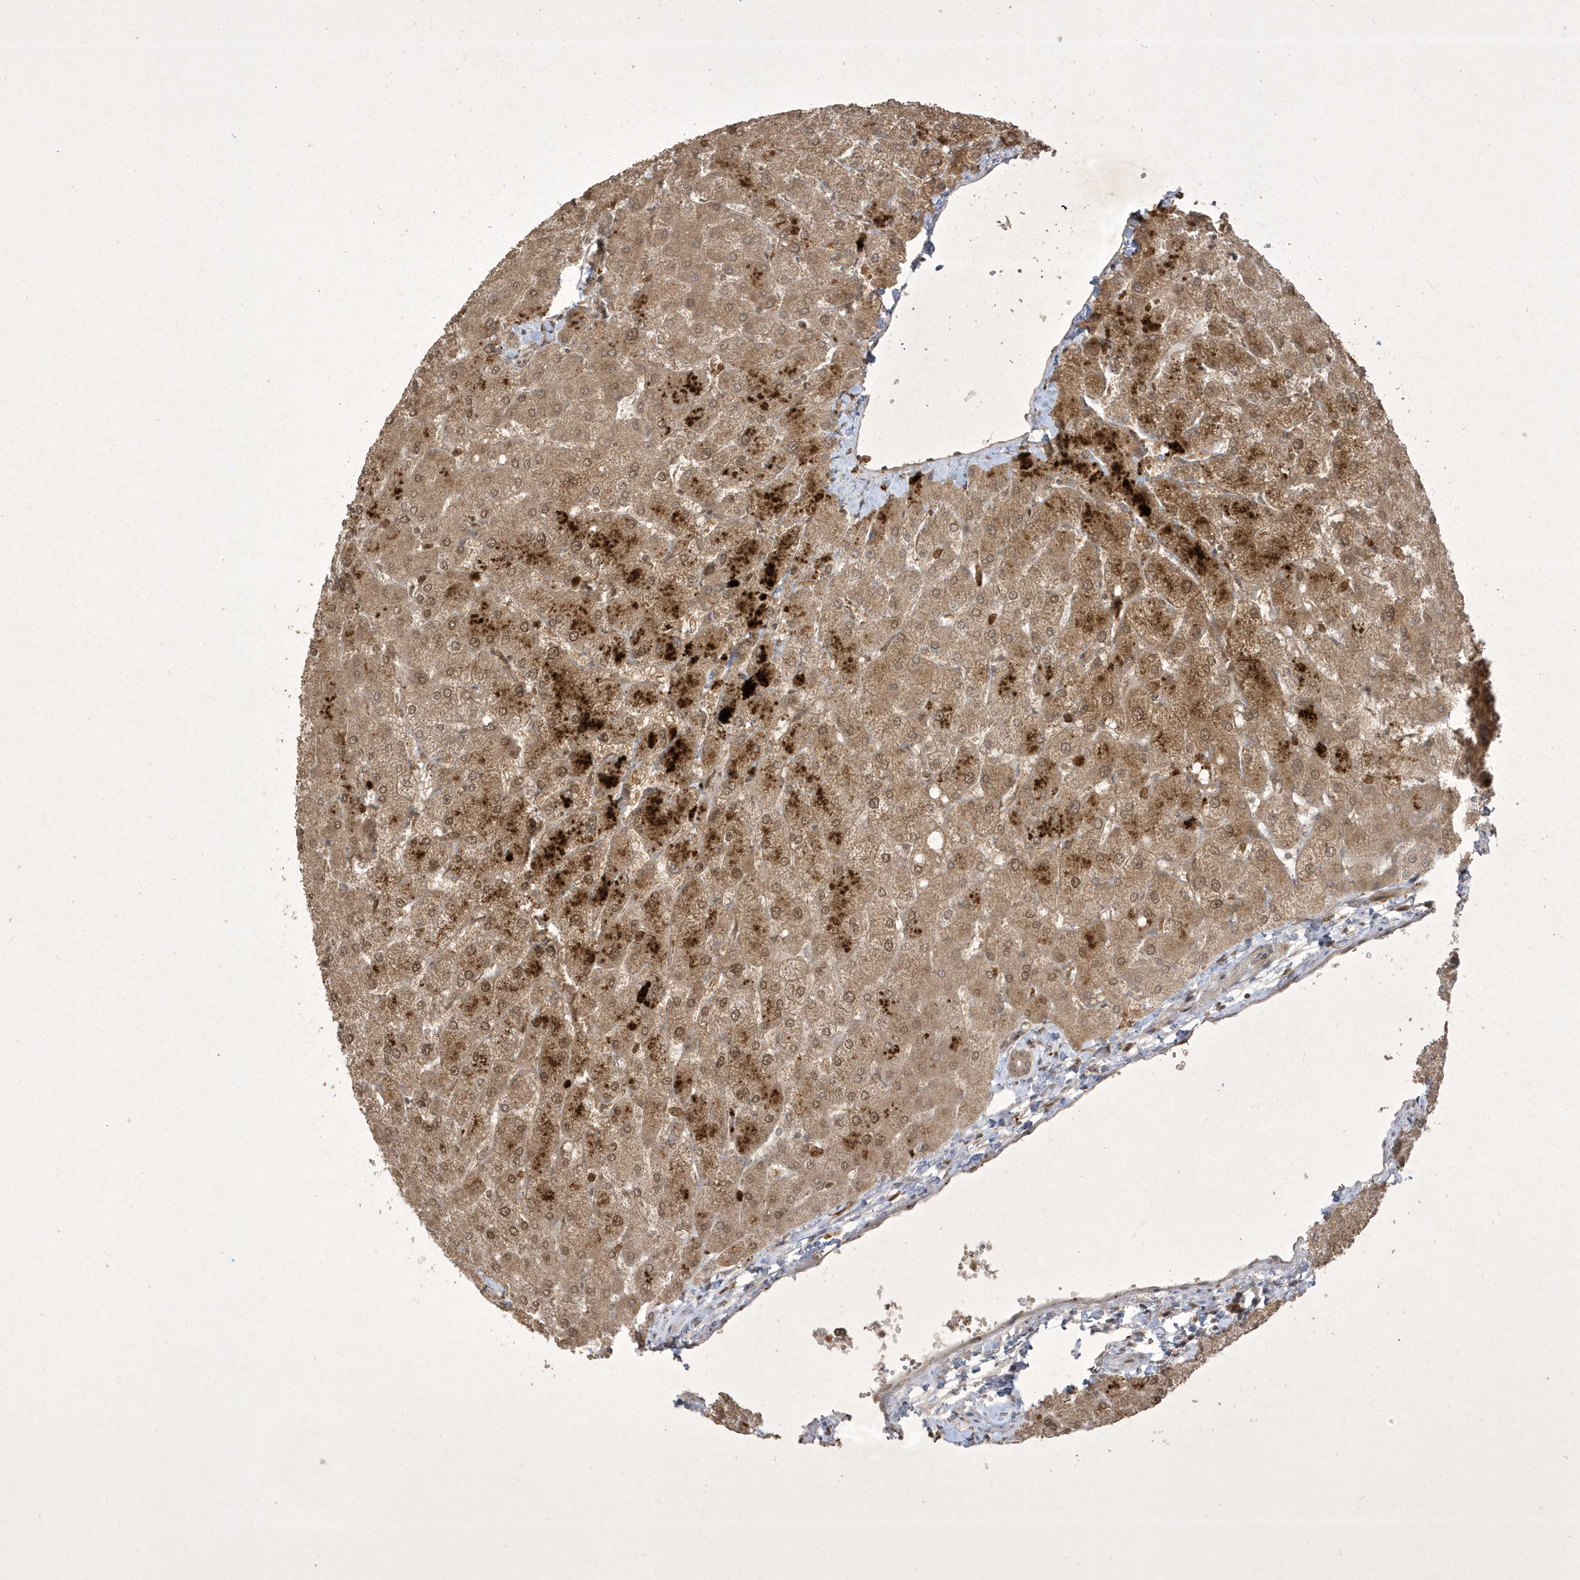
{"staining": {"intensity": "weak", "quantity": ">75%", "location": "cytoplasmic/membranous"}, "tissue": "liver", "cell_type": "Cholangiocytes", "image_type": "normal", "snomed": [{"axis": "morphology", "description": "Normal tissue, NOS"}, {"axis": "topography", "description": "Liver"}], "caption": "Immunohistochemistry (IHC) photomicrograph of normal liver: human liver stained using immunohistochemistry demonstrates low levels of weak protein expression localized specifically in the cytoplasmic/membranous of cholangiocytes, appearing as a cytoplasmic/membranous brown color.", "gene": "ZNF213", "patient": {"sex": "female", "age": 54}}